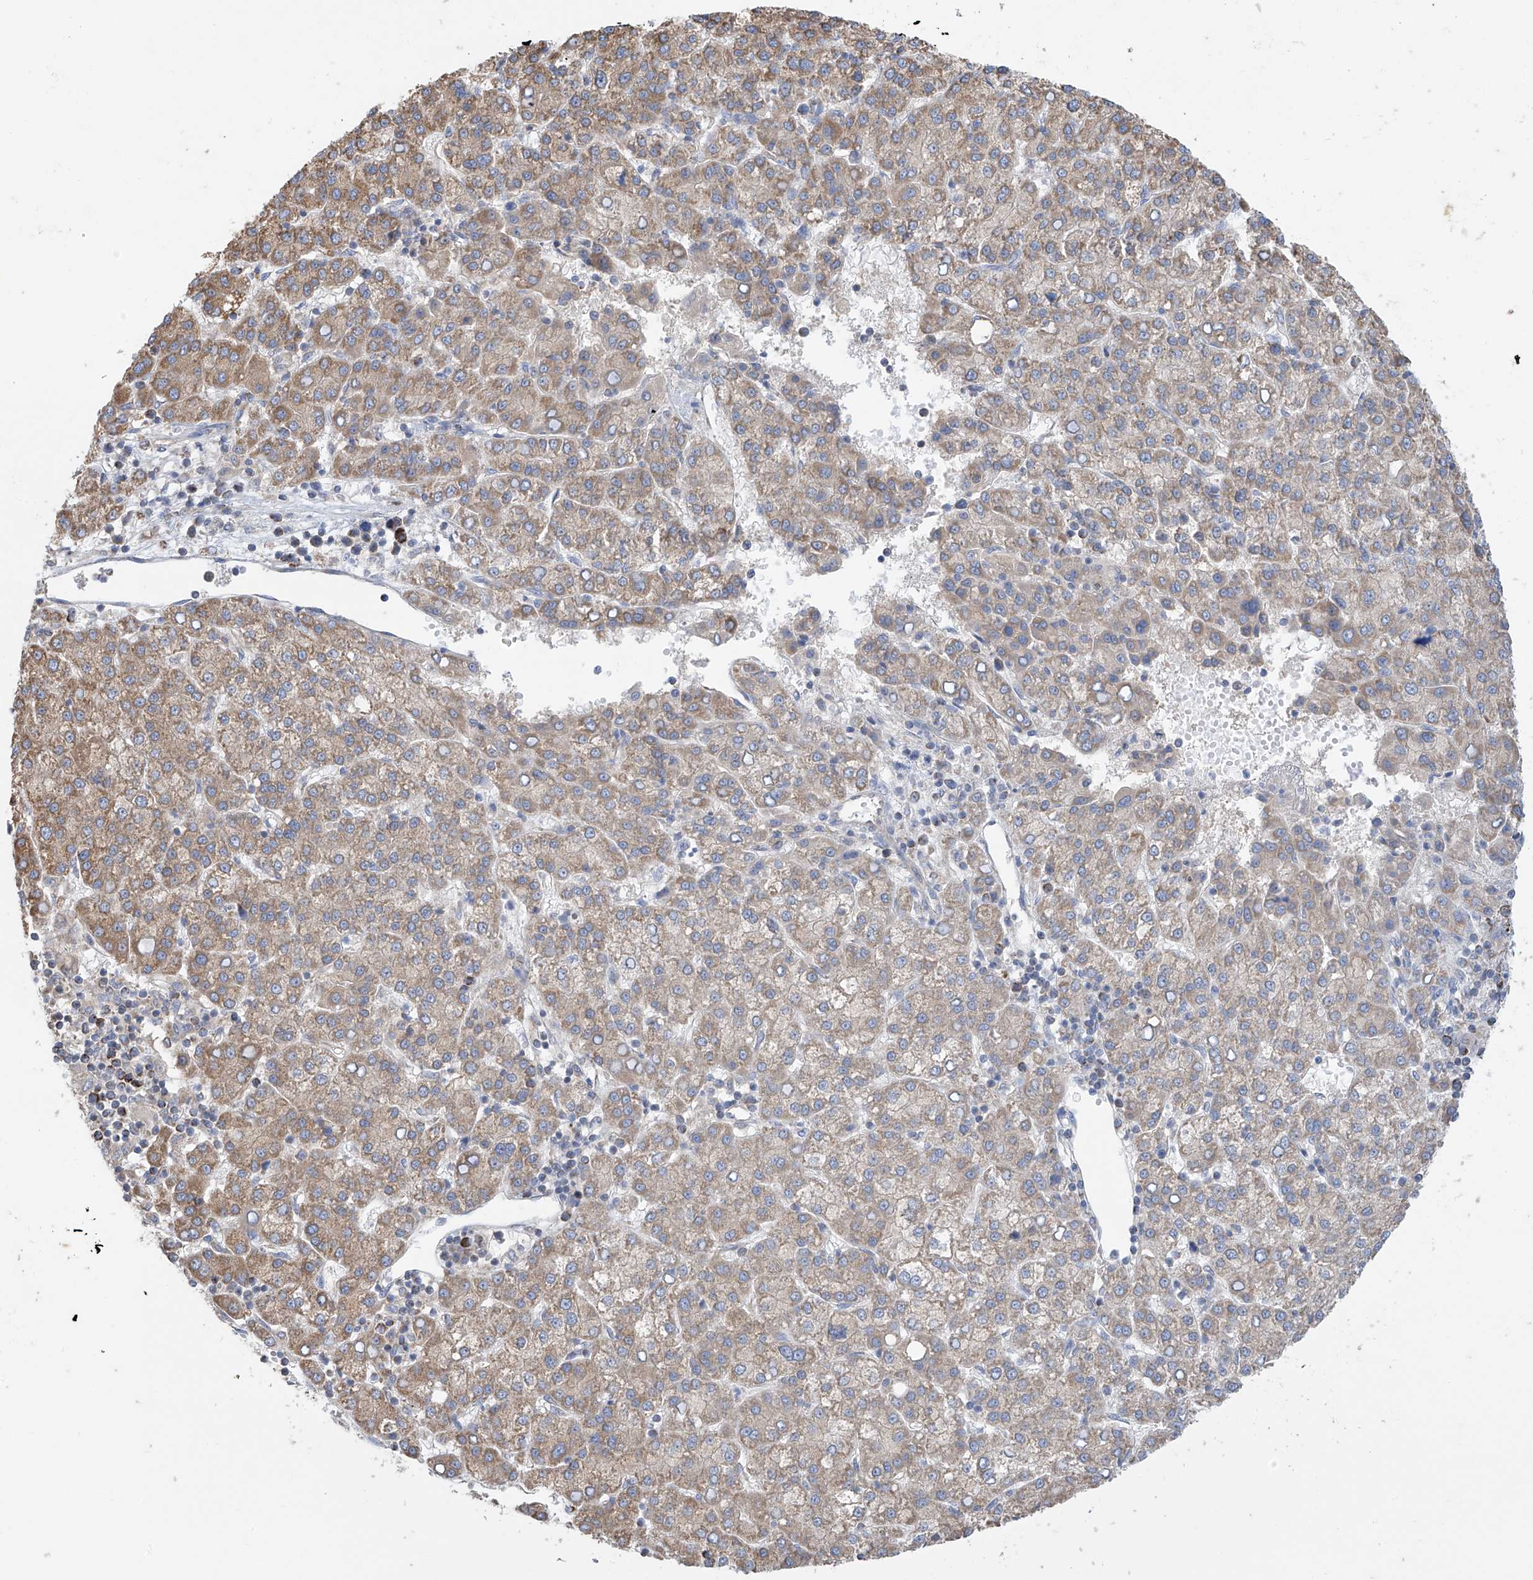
{"staining": {"intensity": "moderate", "quantity": "<25%", "location": "cytoplasmic/membranous"}, "tissue": "liver cancer", "cell_type": "Tumor cells", "image_type": "cancer", "snomed": [{"axis": "morphology", "description": "Carcinoma, Hepatocellular, NOS"}, {"axis": "topography", "description": "Liver"}], "caption": "An image of hepatocellular carcinoma (liver) stained for a protein reveals moderate cytoplasmic/membranous brown staining in tumor cells. Immunohistochemistry (ihc) stains the protein in brown and the nuclei are stained blue.", "gene": "PNPT1", "patient": {"sex": "female", "age": 58}}